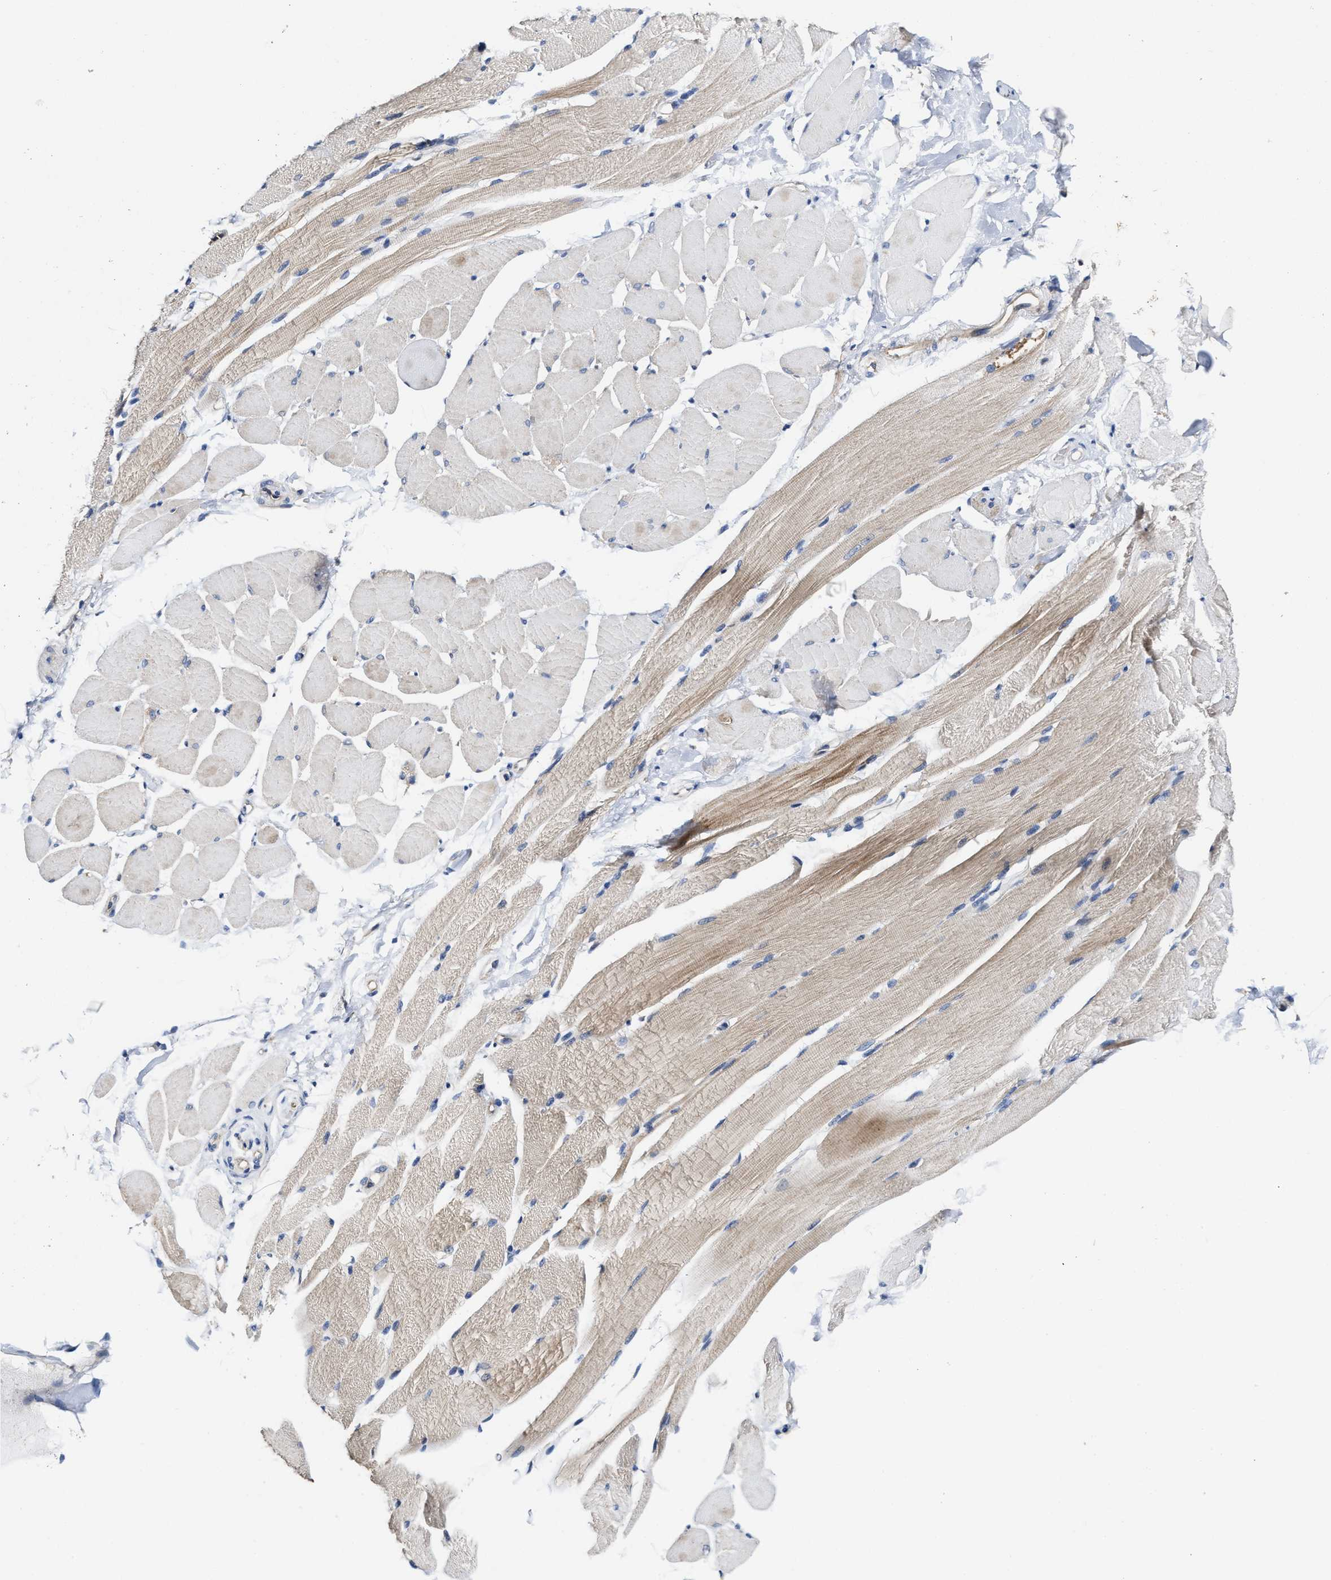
{"staining": {"intensity": "moderate", "quantity": "25%-75%", "location": "cytoplasmic/membranous"}, "tissue": "skeletal muscle", "cell_type": "Myocytes", "image_type": "normal", "snomed": [{"axis": "morphology", "description": "Normal tissue, NOS"}, {"axis": "topography", "description": "Skeletal muscle"}, {"axis": "topography", "description": "Peripheral nerve tissue"}], "caption": "Approximately 25%-75% of myocytes in unremarkable human skeletal muscle exhibit moderate cytoplasmic/membranous protein expression as visualized by brown immunohistochemical staining.", "gene": "TRAF6", "patient": {"sex": "female", "age": 84}}